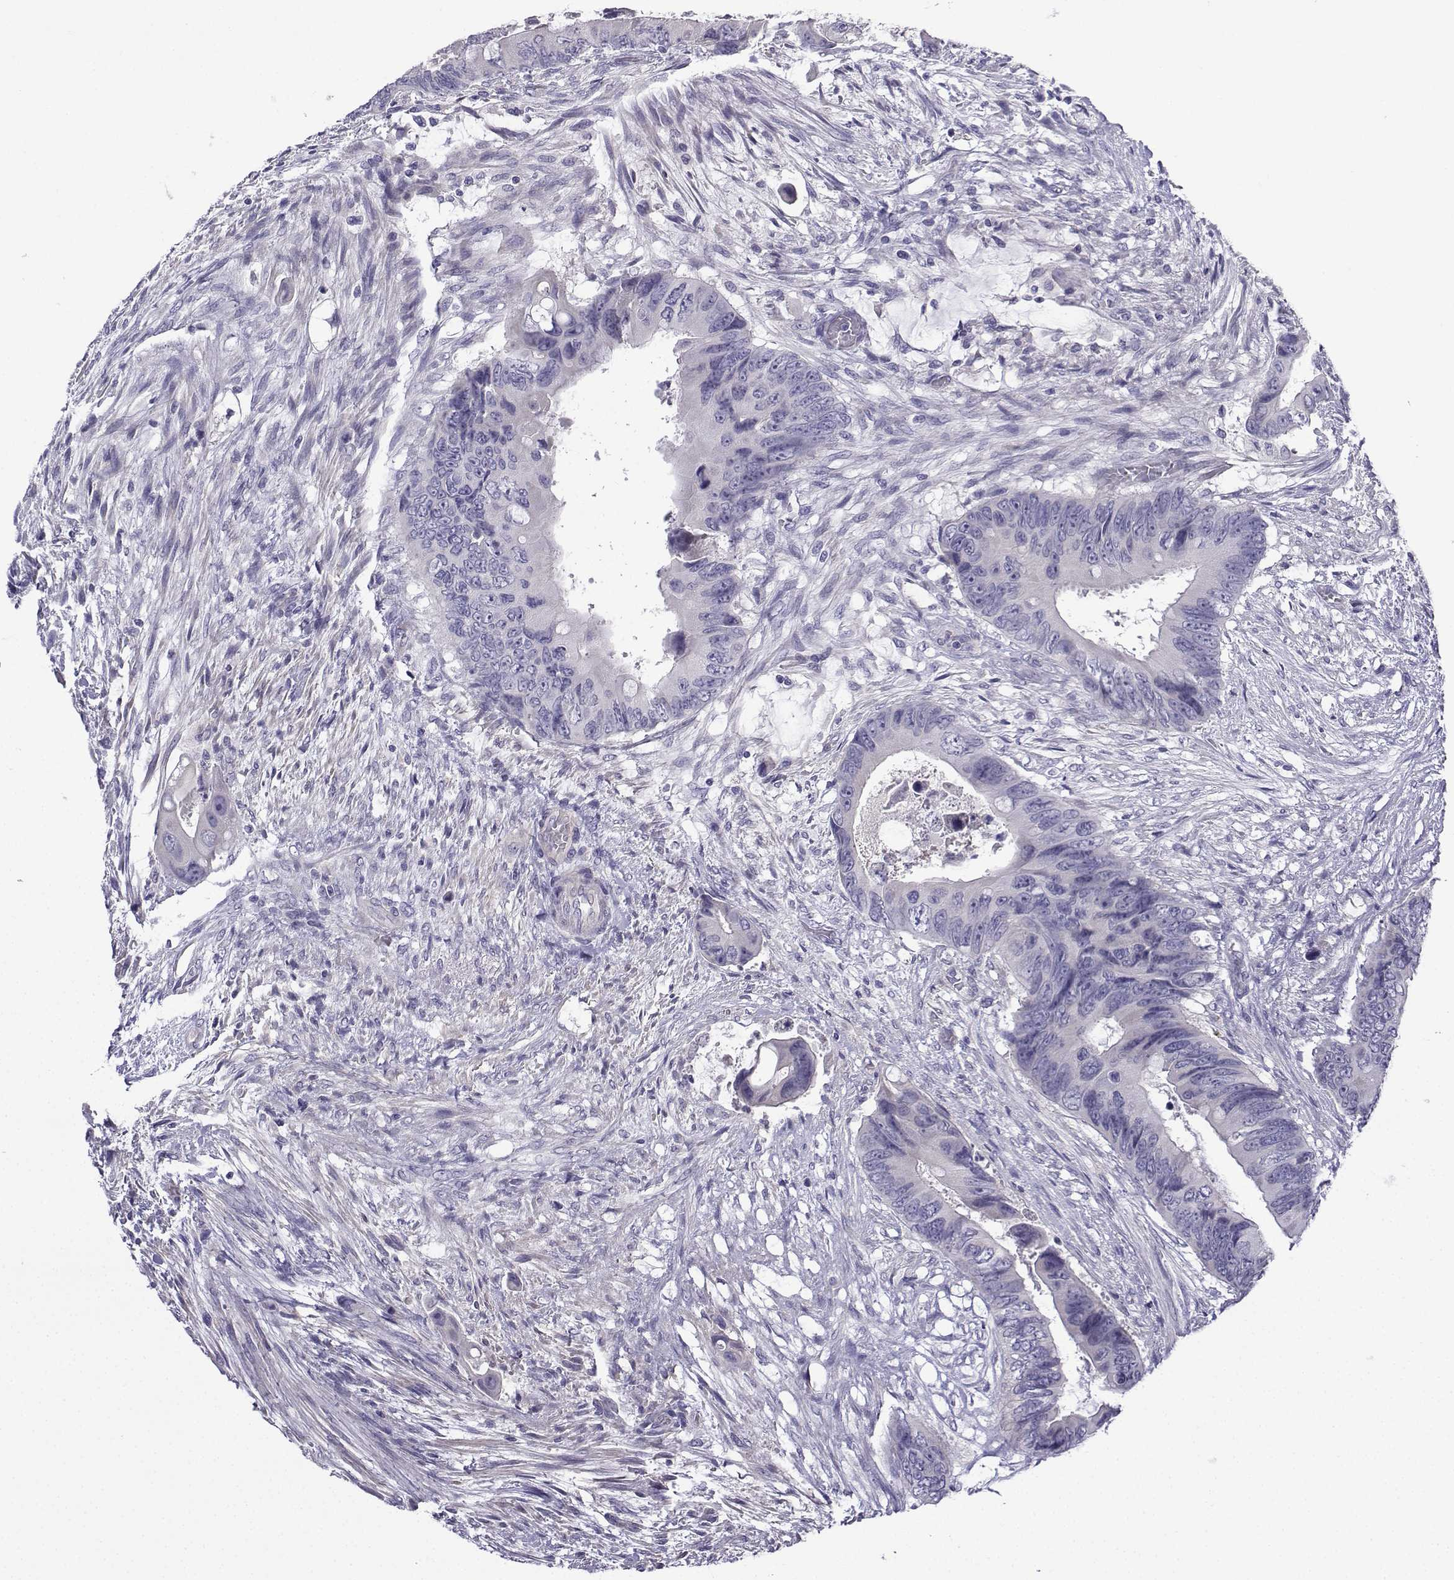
{"staining": {"intensity": "negative", "quantity": "none", "location": "none"}, "tissue": "colorectal cancer", "cell_type": "Tumor cells", "image_type": "cancer", "snomed": [{"axis": "morphology", "description": "Adenocarcinoma, NOS"}, {"axis": "topography", "description": "Rectum"}], "caption": "Image shows no protein positivity in tumor cells of adenocarcinoma (colorectal) tissue. The staining is performed using DAB brown chromogen with nuclei counter-stained in using hematoxylin.", "gene": "SPACA7", "patient": {"sex": "male", "age": 63}}